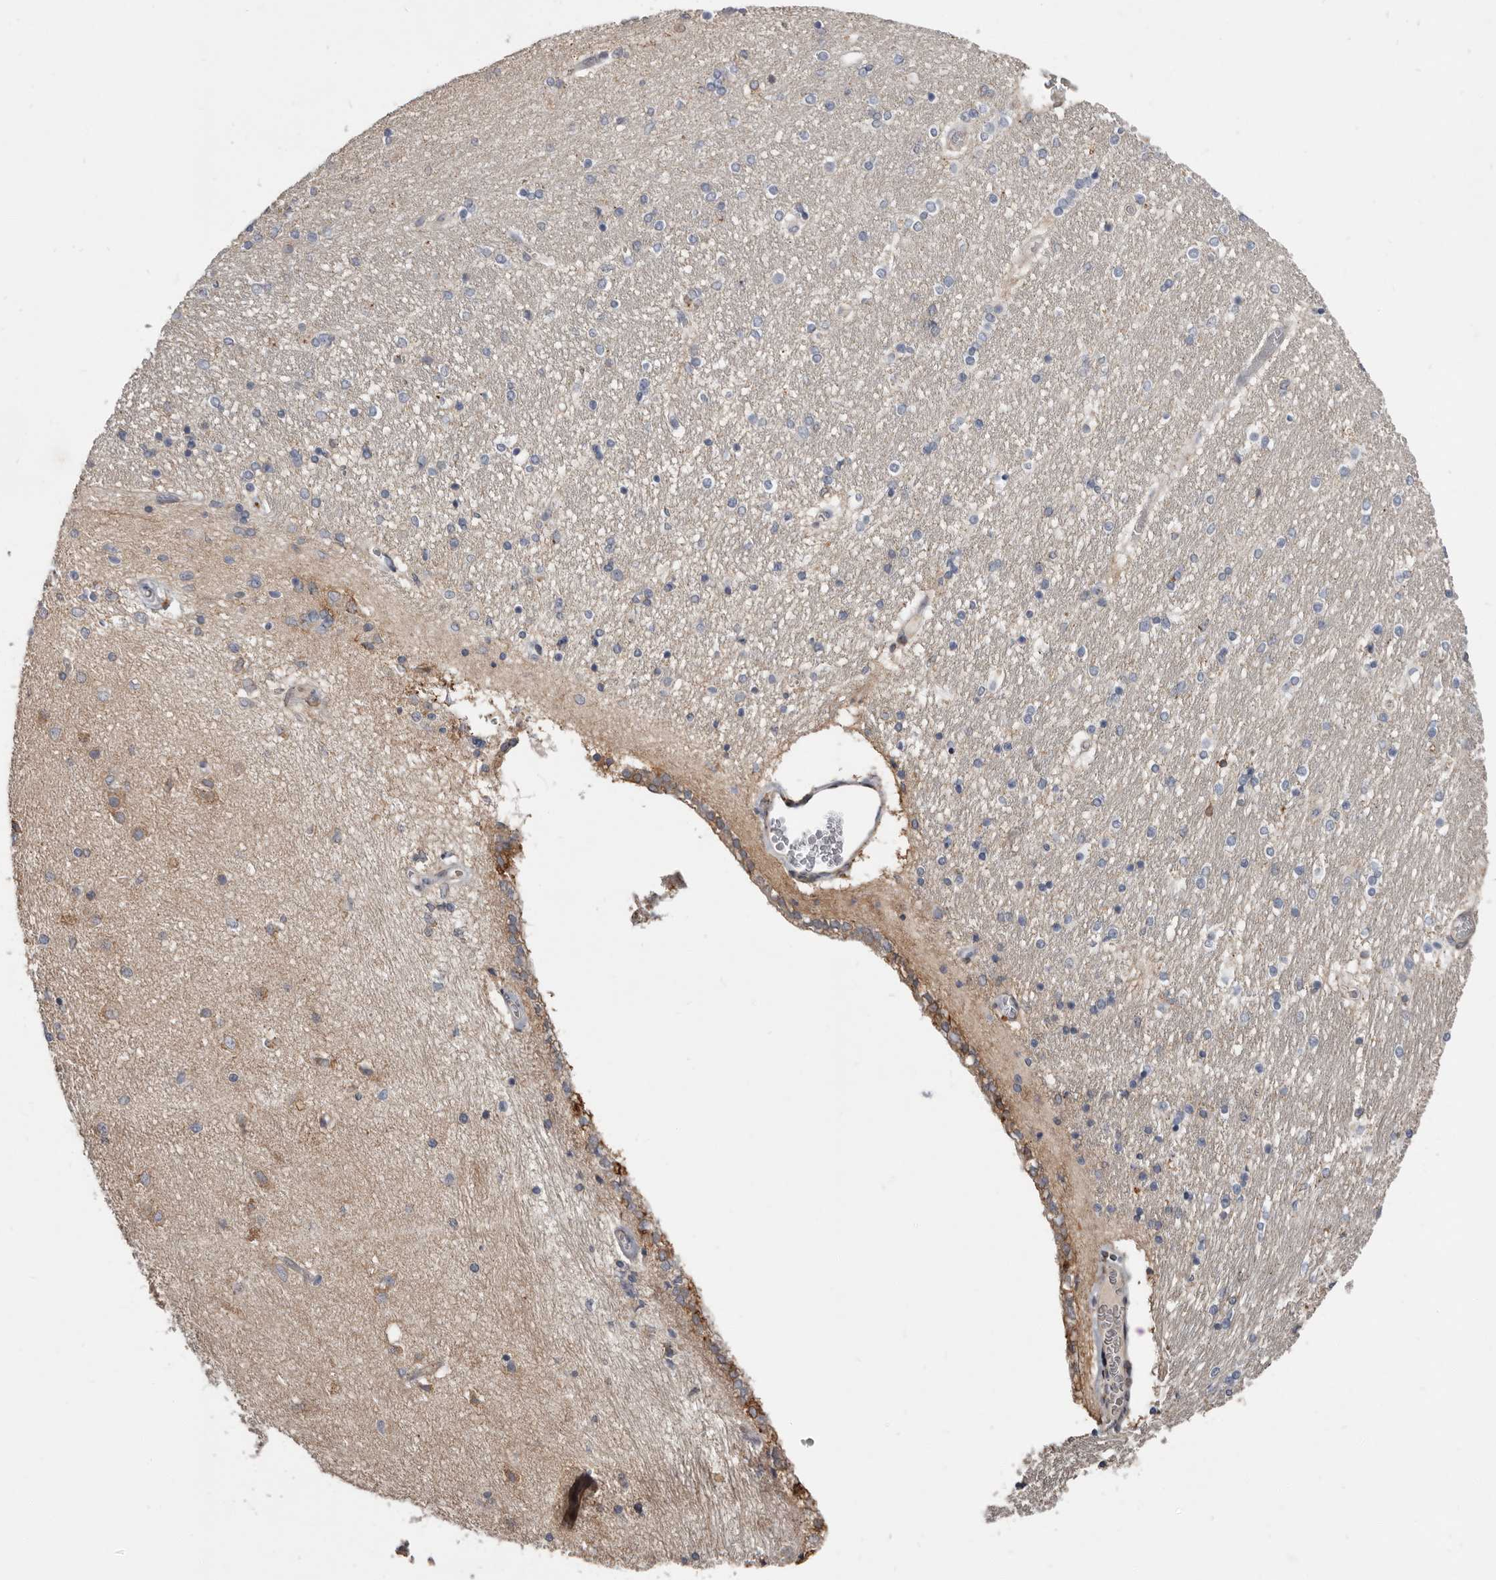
{"staining": {"intensity": "moderate", "quantity": "<25%", "location": "cytoplasmic/membranous"}, "tissue": "hippocampus", "cell_type": "Glial cells", "image_type": "normal", "snomed": [{"axis": "morphology", "description": "Normal tissue, NOS"}, {"axis": "topography", "description": "Hippocampus"}], "caption": "Immunohistochemical staining of normal hippocampus exhibits moderate cytoplasmic/membranous protein positivity in about <25% of glial cells.", "gene": "KIF26B", "patient": {"sex": "female", "age": 54}}